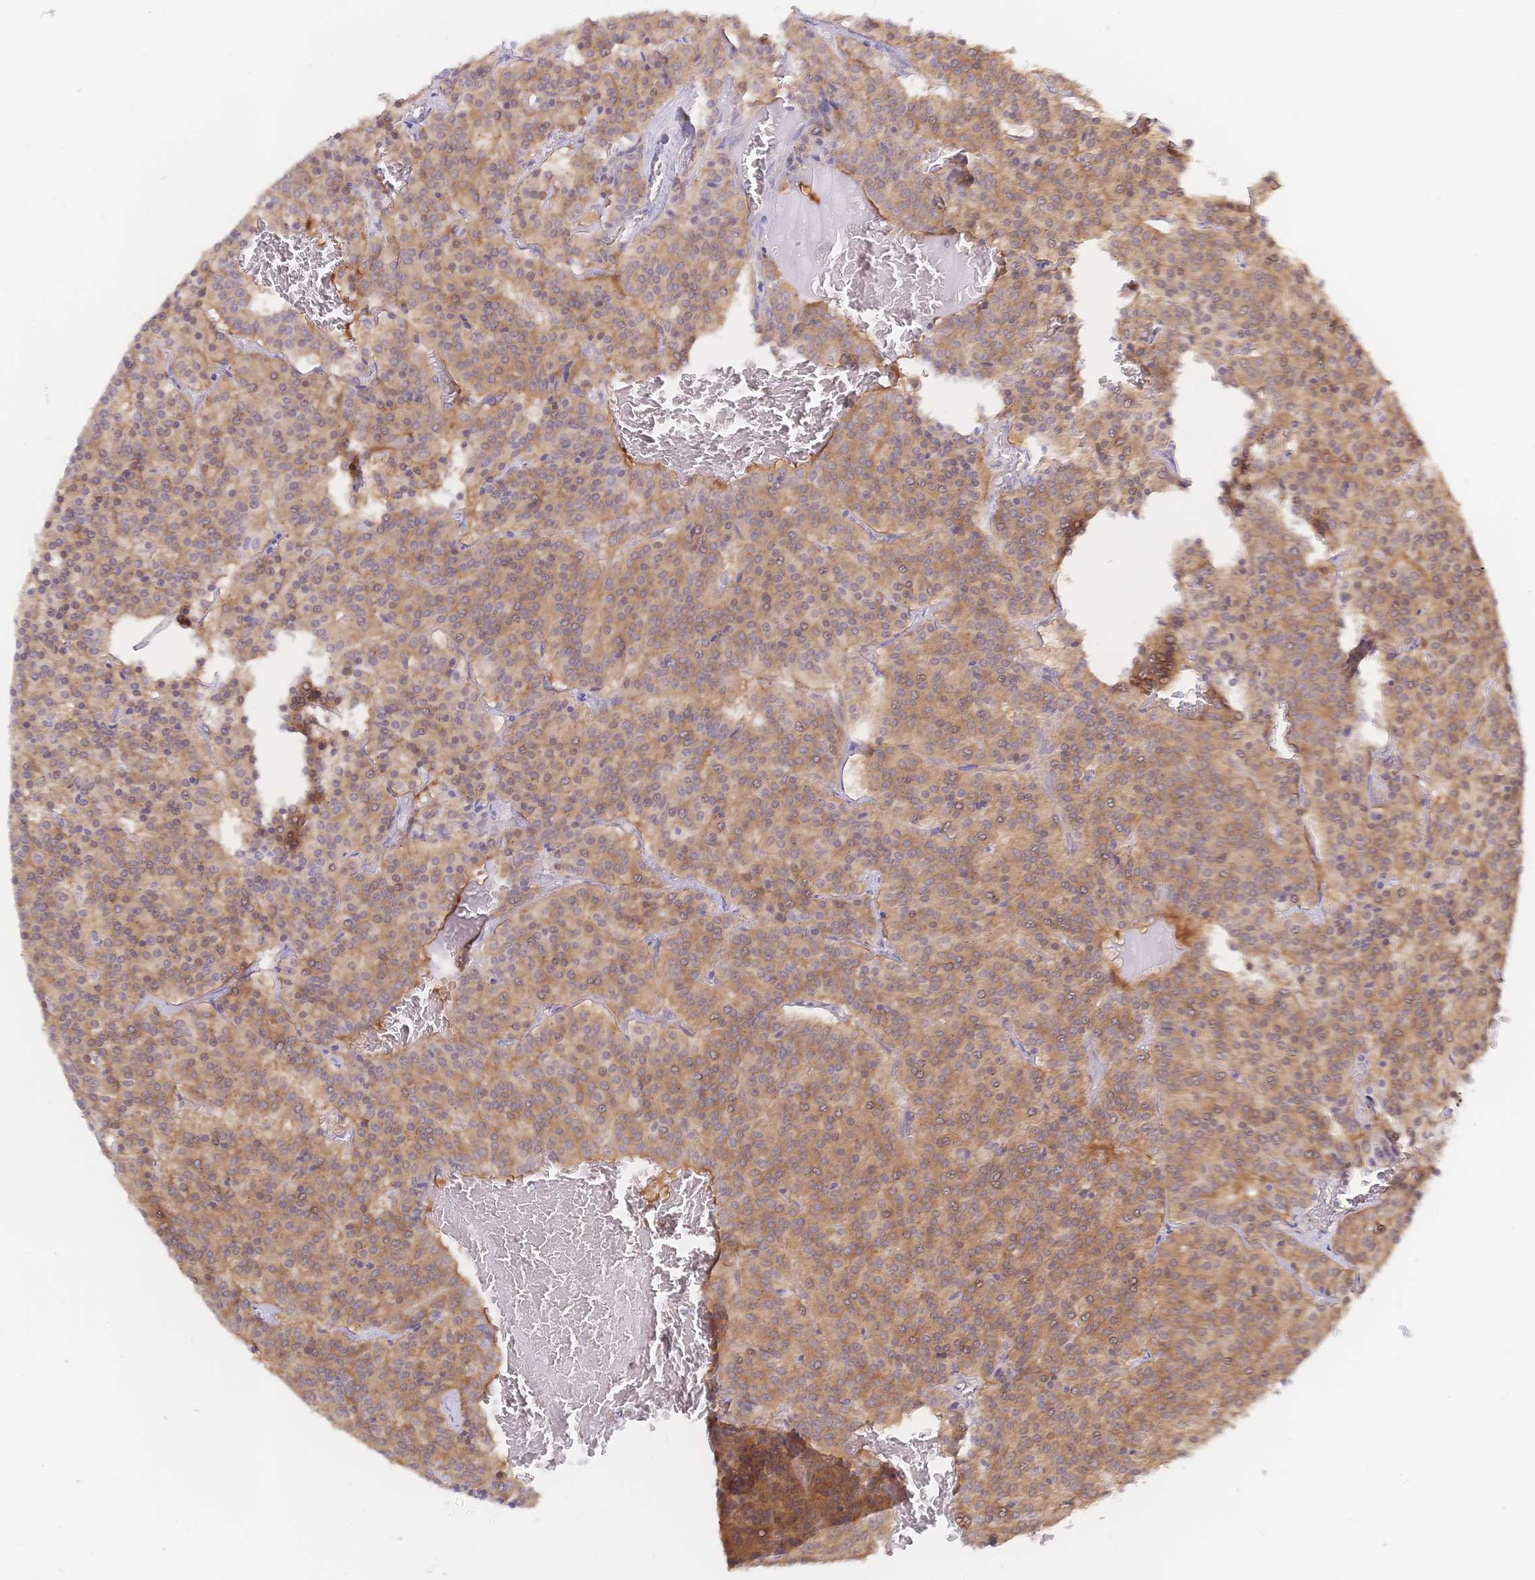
{"staining": {"intensity": "moderate", "quantity": ">75%", "location": "cytoplasmic/membranous"}, "tissue": "carcinoid", "cell_type": "Tumor cells", "image_type": "cancer", "snomed": [{"axis": "morphology", "description": "Carcinoid, malignant, NOS"}, {"axis": "topography", "description": "Lung"}], "caption": "Immunohistochemistry (IHC) (DAB) staining of human carcinoid shows moderate cytoplasmic/membranous protein expression in about >75% of tumor cells. The staining was performed using DAB, with brown indicating positive protein expression. Nuclei are stained blue with hematoxylin.", "gene": "LMO4", "patient": {"sex": "male", "age": 70}}